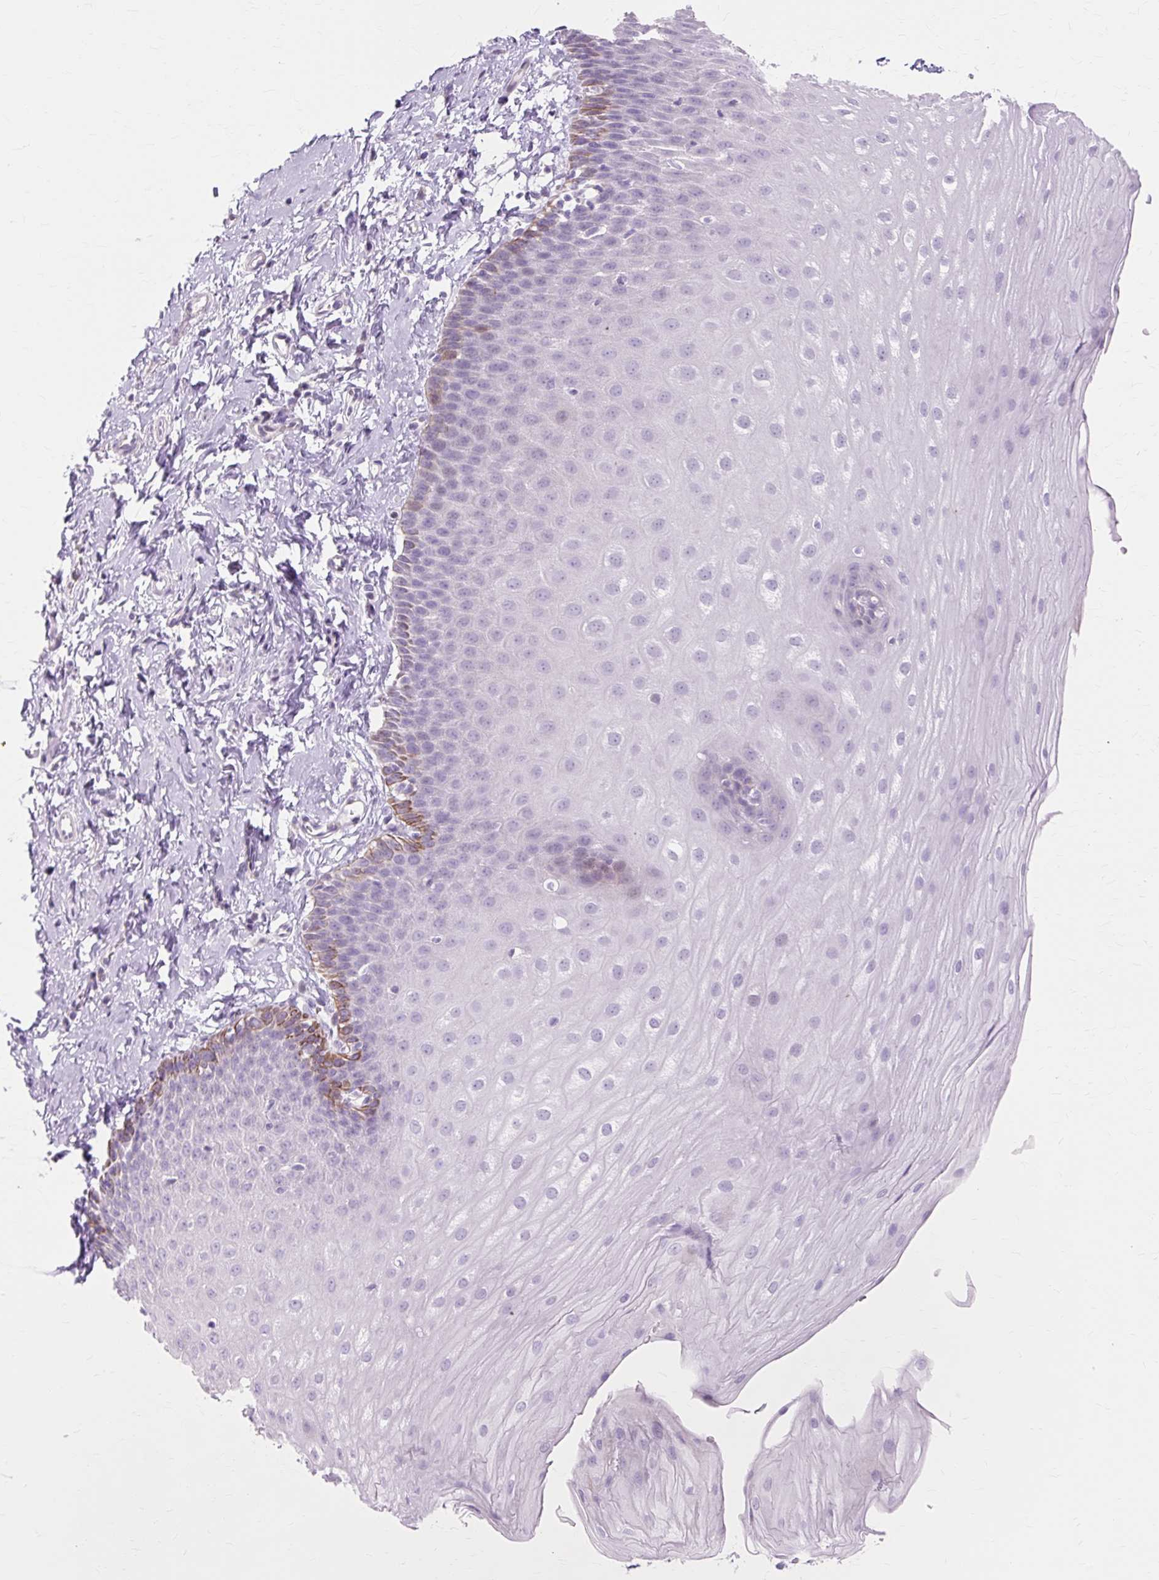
{"staining": {"intensity": "moderate", "quantity": "<25%", "location": "cytoplasmic/membranous"}, "tissue": "esophagus", "cell_type": "Squamous epithelial cells", "image_type": "normal", "snomed": [{"axis": "morphology", "description": "Normal tissue, NOS"}, {"axis": "topography", "description": "Esophagus"}], "caption": "A low amount of moderate cytoplasmic/membranous staining is seen in approximately <25% of squamous epithelial cells in unremarkable esophagus. The protein of interest is shown in brown color, while the nuclei are stained blue.", "gene": "IRX2", "patient": {"sex": "male", "age": 70}}